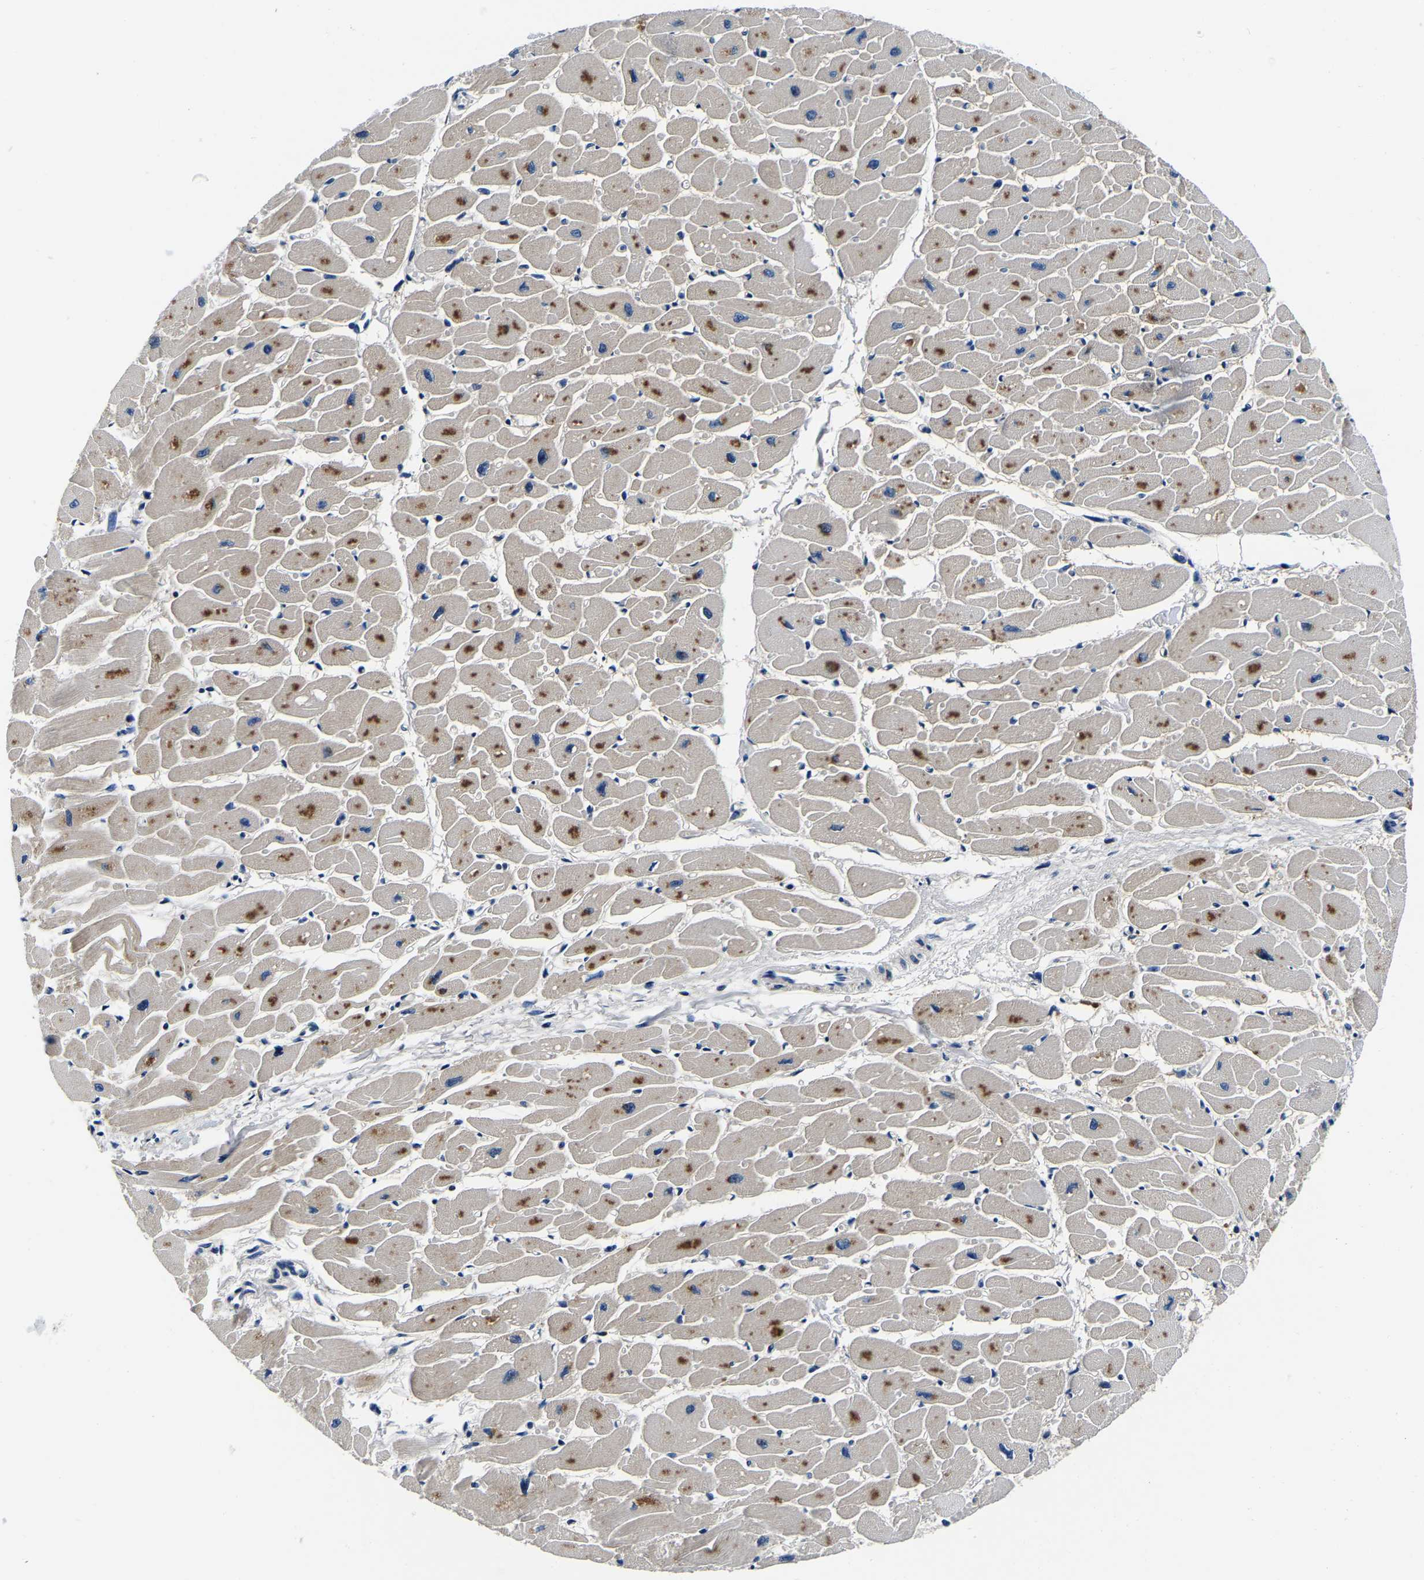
{"staining": {"intensity": "moderate", "quantity": ">75%", "location": "cytoplasmic/membranous"}, "tissue": "heart muscle", "cell_type": "Cardiomyocytes", "image_type": "normal", "snomed": [{"axis": "morphology", "description": "Normal tissue, NOS"}, {"axis": "topography", "description": "Heart"}], "caption": "This micrograph exhibits unremarkable heart muscle stained with immunohistochemistry to label a protein in brown. The cytoplasmic/membranous of cardiomyocytes show moderate positivity for the protein. Nuclei are counter-stained blue.", "gene": "ACO1", "patient": {"sex": "female", "age": 54}}